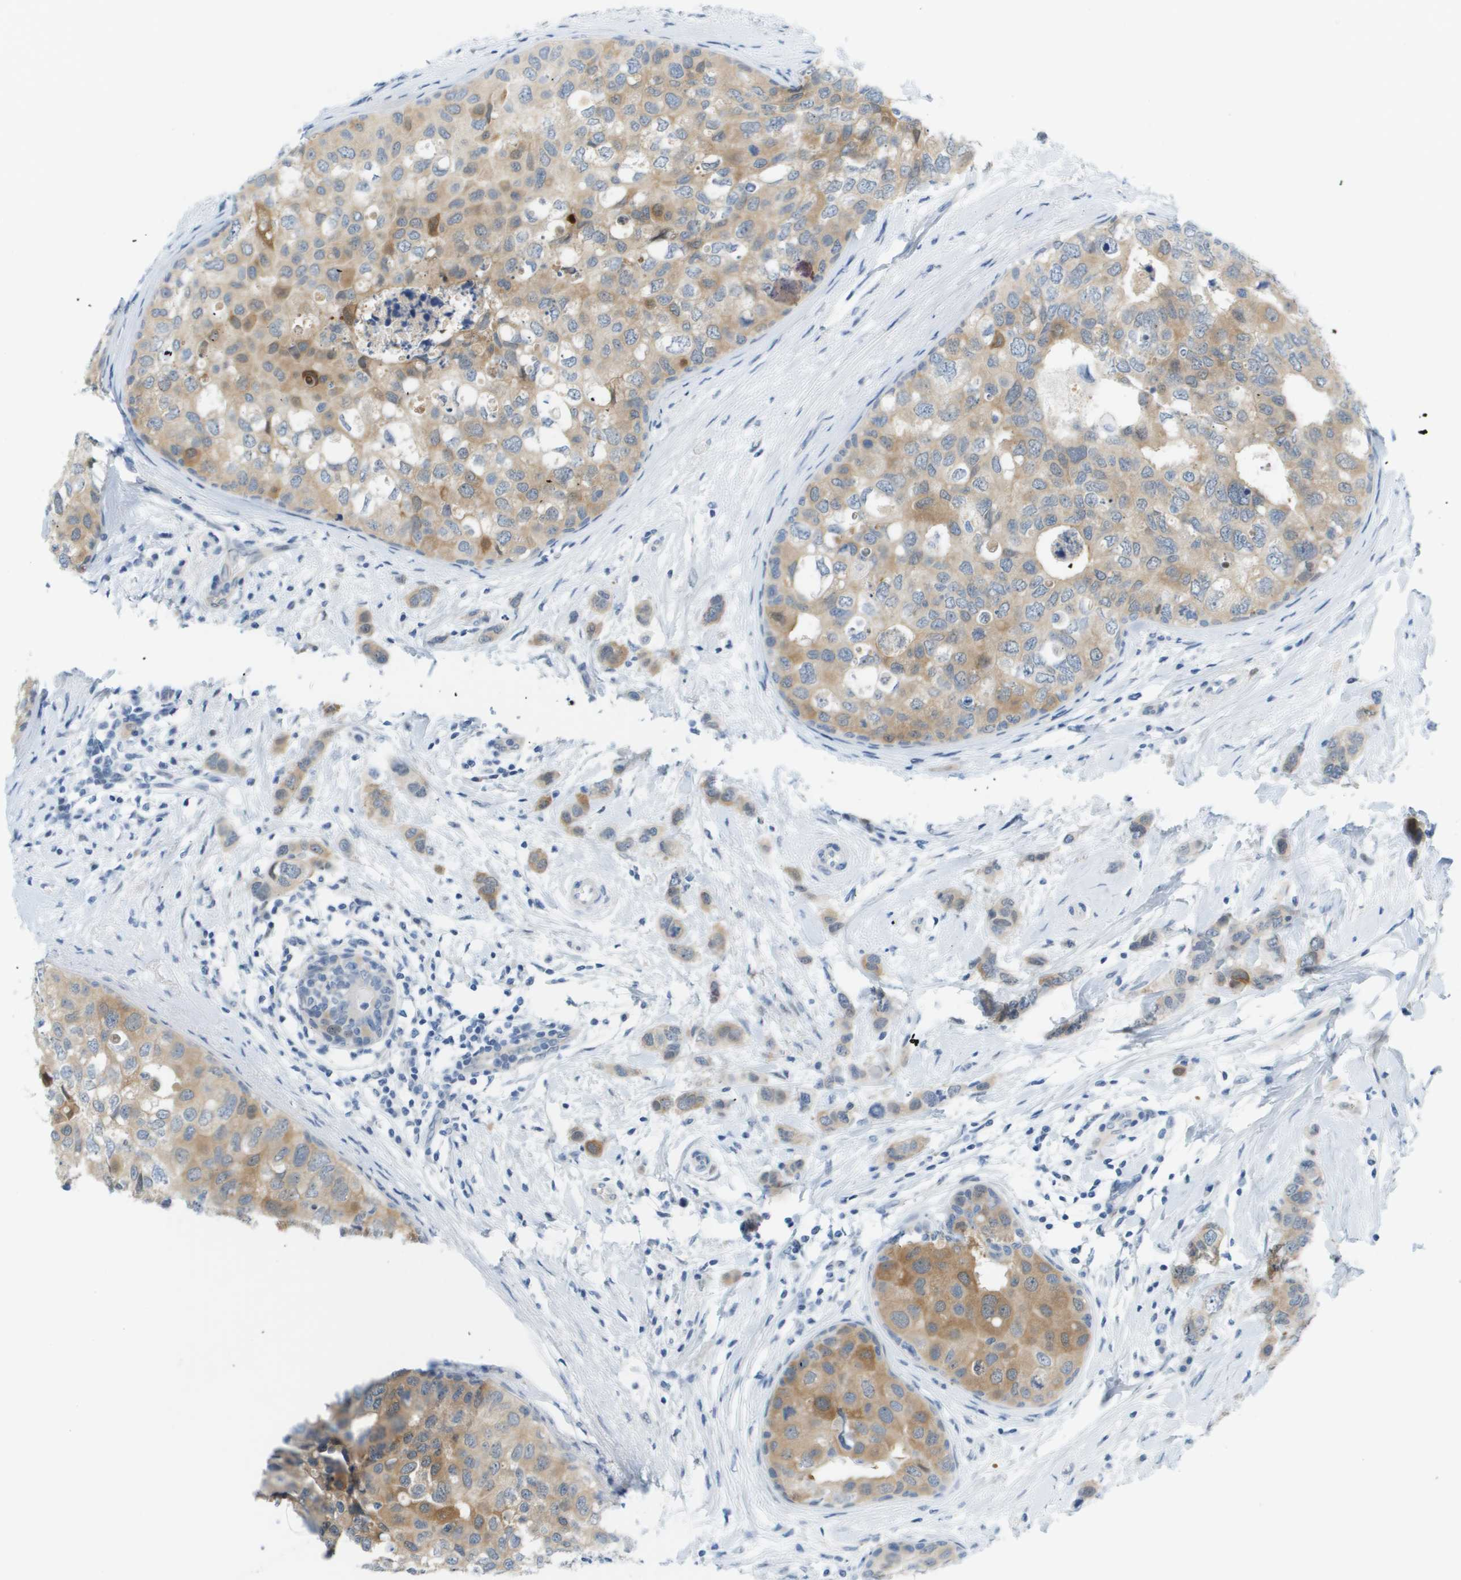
{"staining": {"intensity": "weak", "quantity": ">75%", "location": "cytoplasmic/membranous"}, "tissue": "breast cancer", "cell_type": "Tumor cells", "image_type": "cancer", "snomed": [{"axis": "morphology", "description": "Duct carcinoma"}, {"axis": "topography", "description": "Breast"}], "caption": "Immunohistochemical staining of breast invasive ductal carcinoma shows weak cytoplasmic/membranous protein positivity in about >75% of tumor cells.", "gene": "CUL9", "patient": {"sex": "female", "age": 50}}